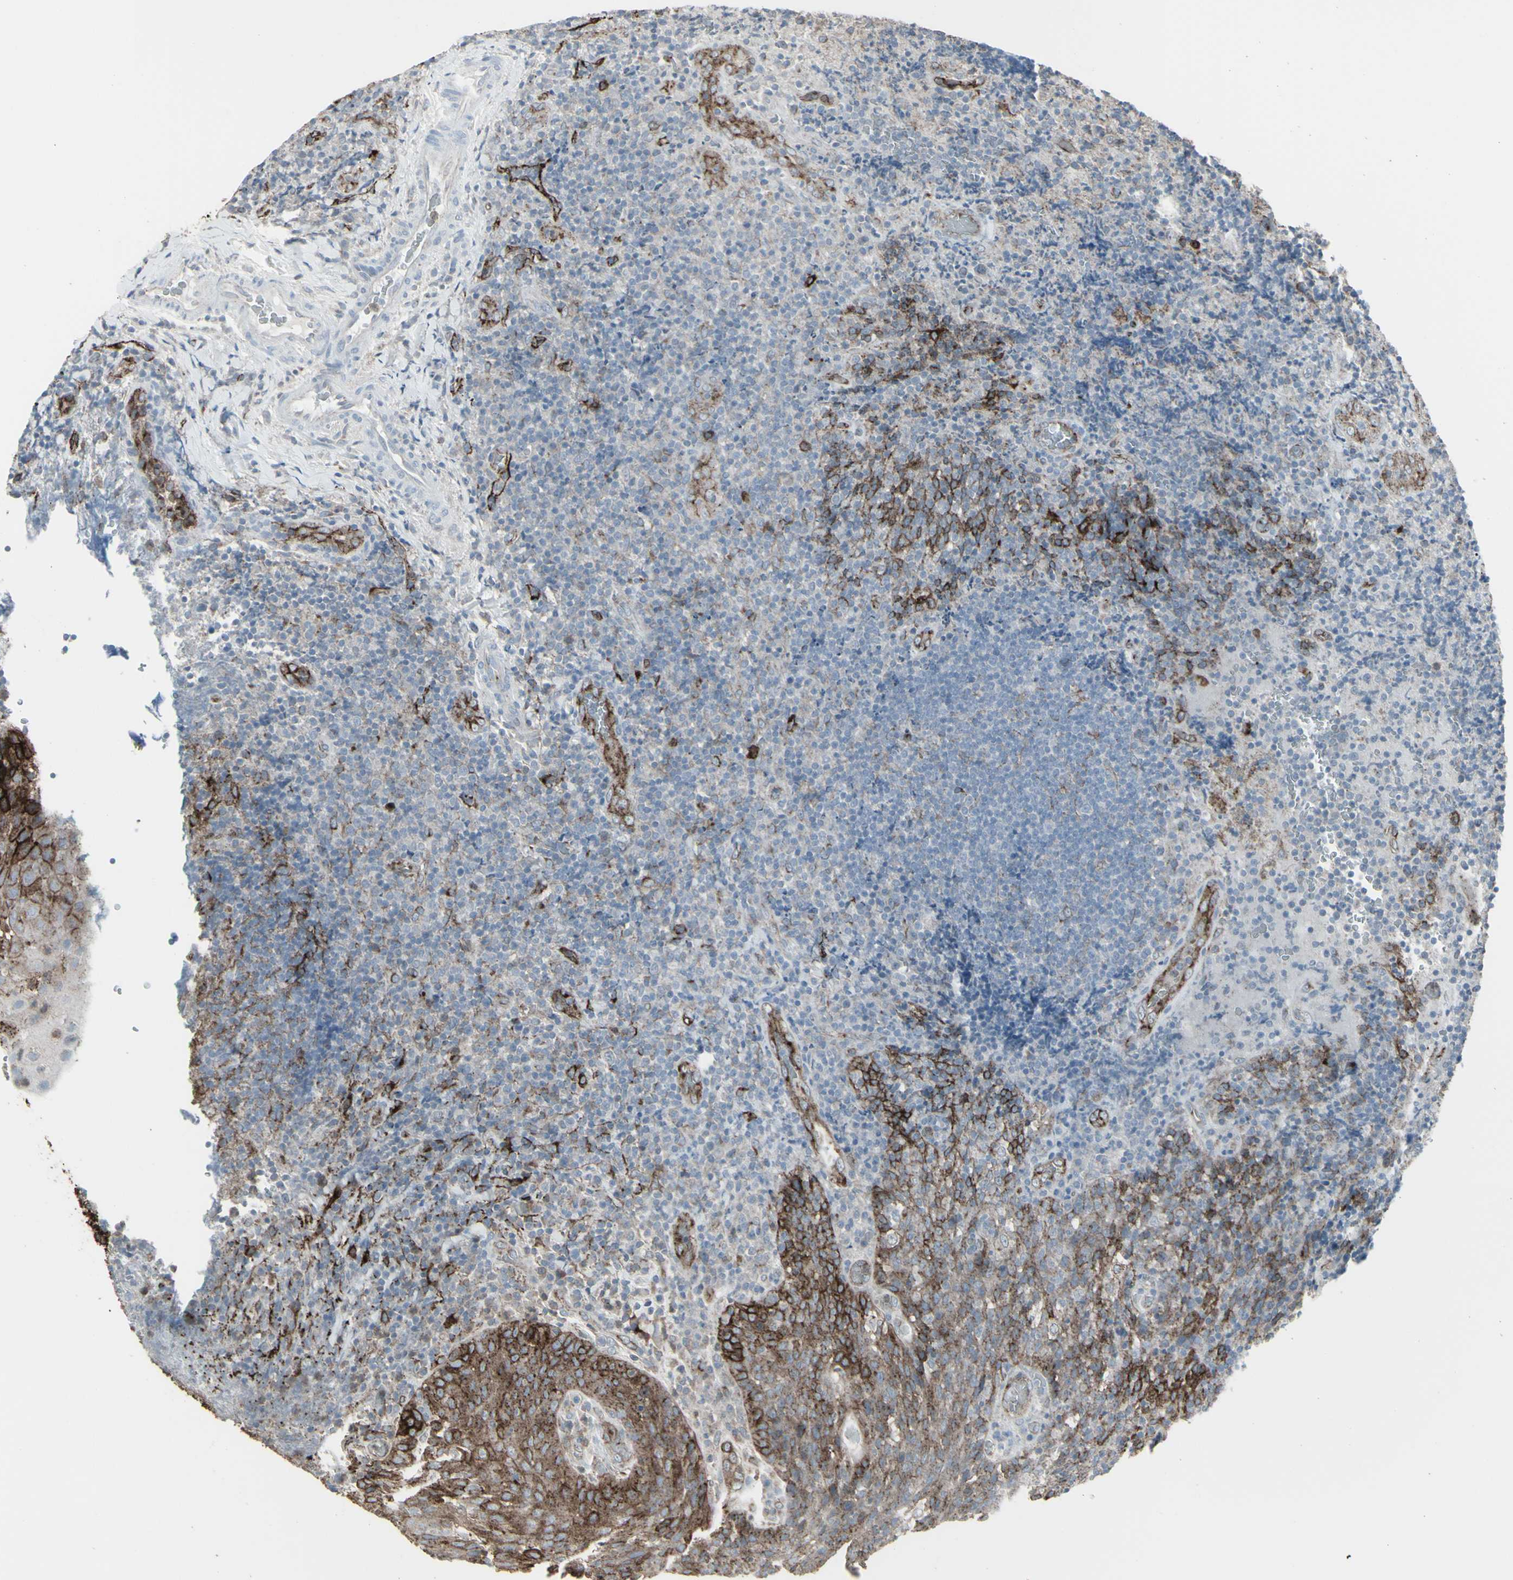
{"staining": {"intensity": "strong", "quantity": "<25%", "location": "cytoplasmic/membranous"}, "tissue": "lymphoma", "cell_type": "Tumor cells", "image_type": "cancer", "snomed": [{"axis": "morphology", "description": "Malignant lymphoma, non-Hodgkin's type, High grade"}, {"axis": "topography", "description": "Tonsil"}], "caption": "Strong cytoplasmic/membranous expression for a protein is seen in about <25% of tumor cells of malignant lymphoma, non-Hodgkin's type (high-grade) using immunohistochemistry.", "gene": "GJA1", "patient": {"sex": "female", "age": 36}}